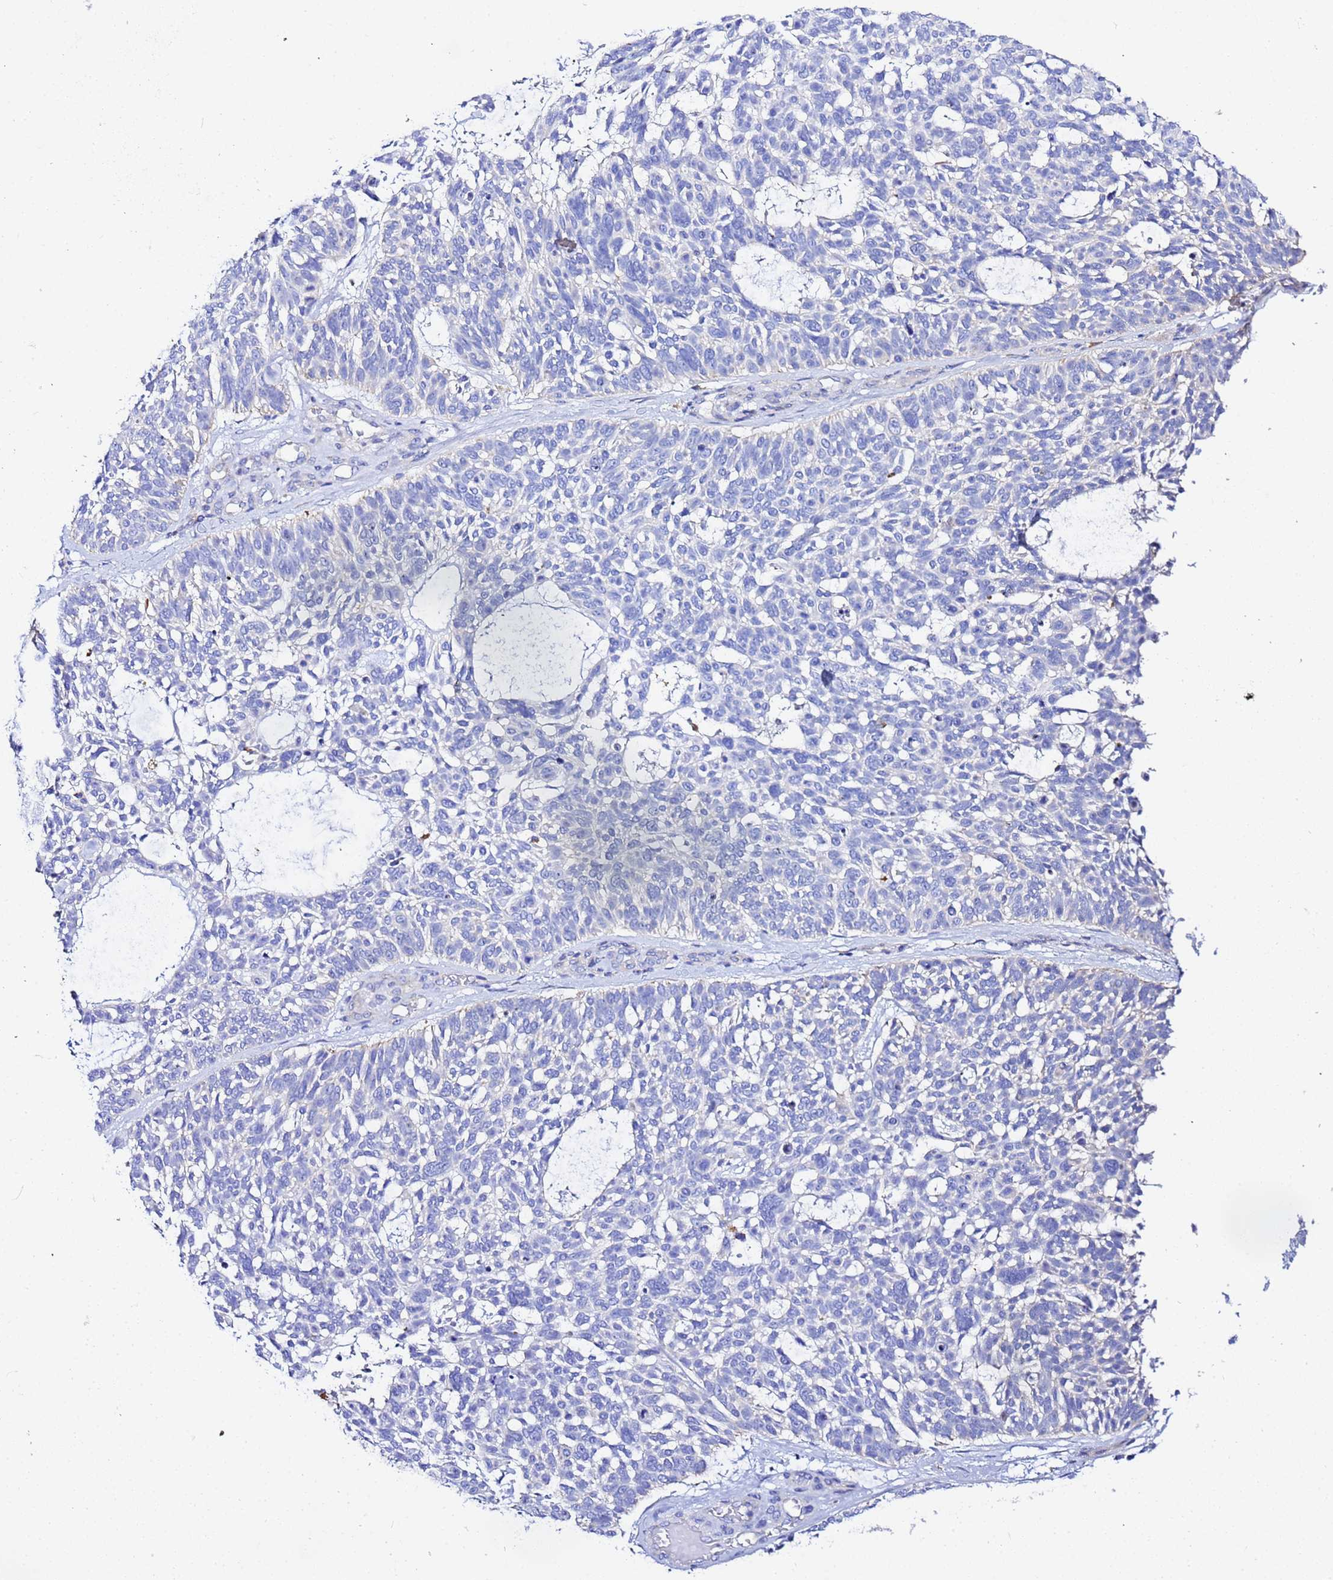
{"staining": {"intensity": "negative", "quantity": "none", "location": "none"}, "tissue": "skin cancer", "cell_type": "Tumor cells", "image_type": "cancer", "snomed": [{"axis": "morphology", "description": "Basal cell carcinoma"}, {"axis": "topography", "description": "Skin"}], "caption": "The micrograph exhibits no significant expression in tumor cells of basal cell carcinoma (skin). (Immunohistochemistry, brightfield microscopy, high magnification).", "gene": "VTI1B", "patient": {"sex": "male", "age": 88}}